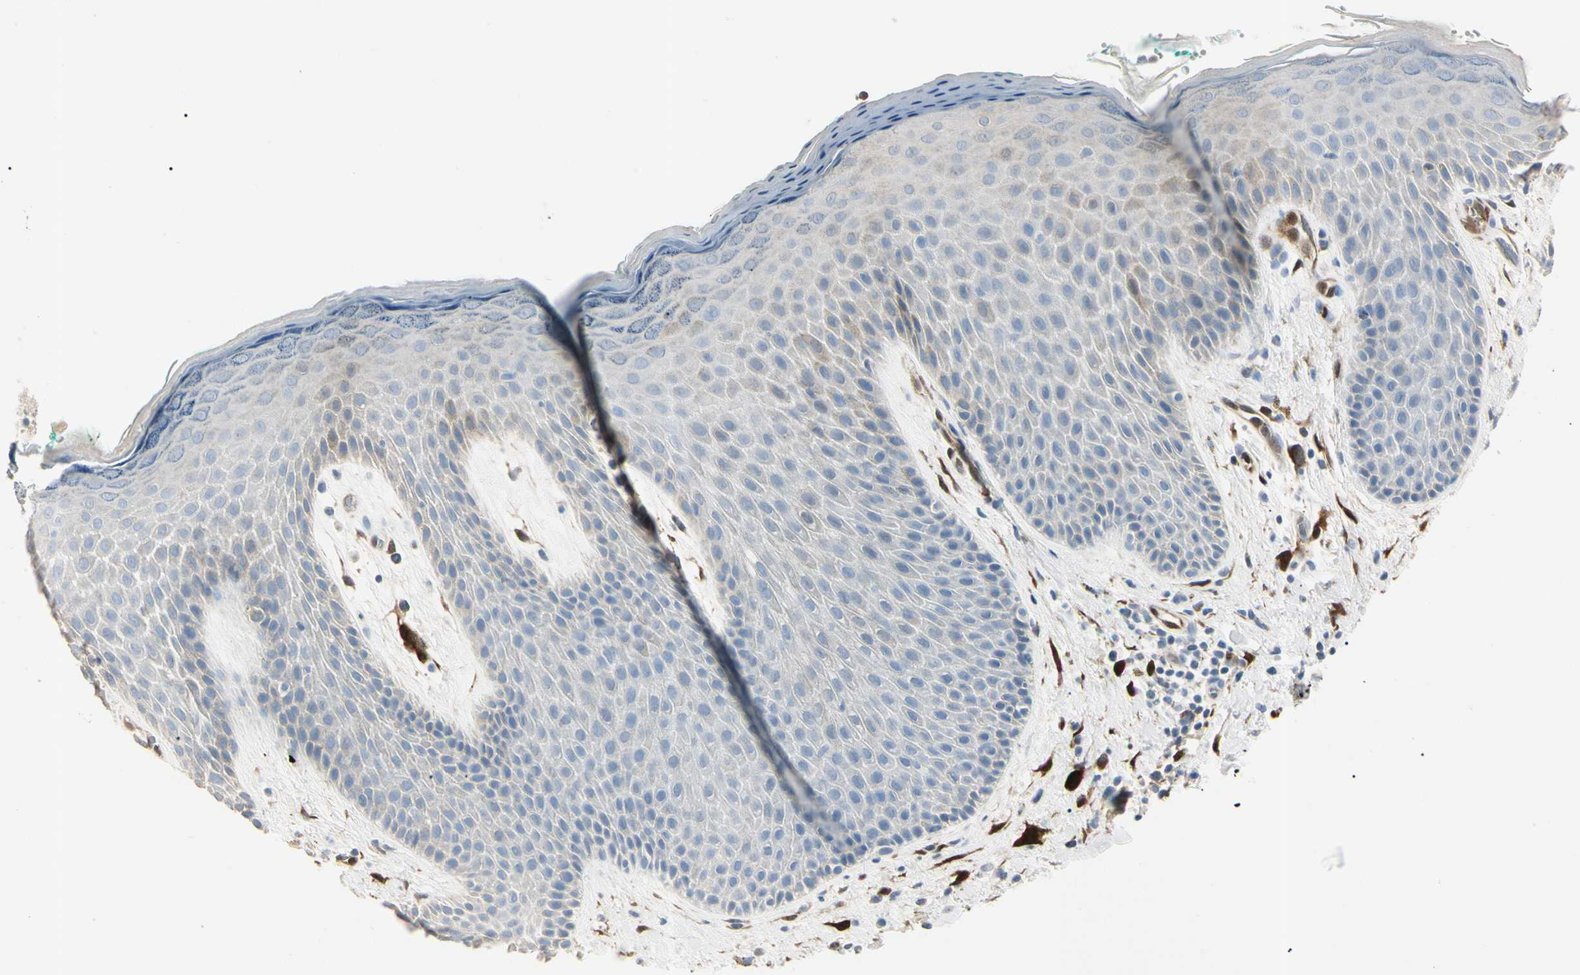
{"staining": {"intensity": "negative", "quantity": "none", "location": "none"}, "tissue": "skin", "cell_type": "Epidermal cells", "image_type": "normal", "snomed": [{"axis": "morphology", "description": "Normal tissue, NOS"}, {"axis": "topography", "description": "Anal"}], "caption": "DAB (3,3'-diaminobenzidine) immunohistochemical staining of unremarkable human skin exhibits no significant positivity in epidermal cells. (Brightfield microscopy of DAB immunohistochemistry (IHC) at high magnification).", "gene": "AKR1C3", "patient": {"sex": "male", "age": 74}}